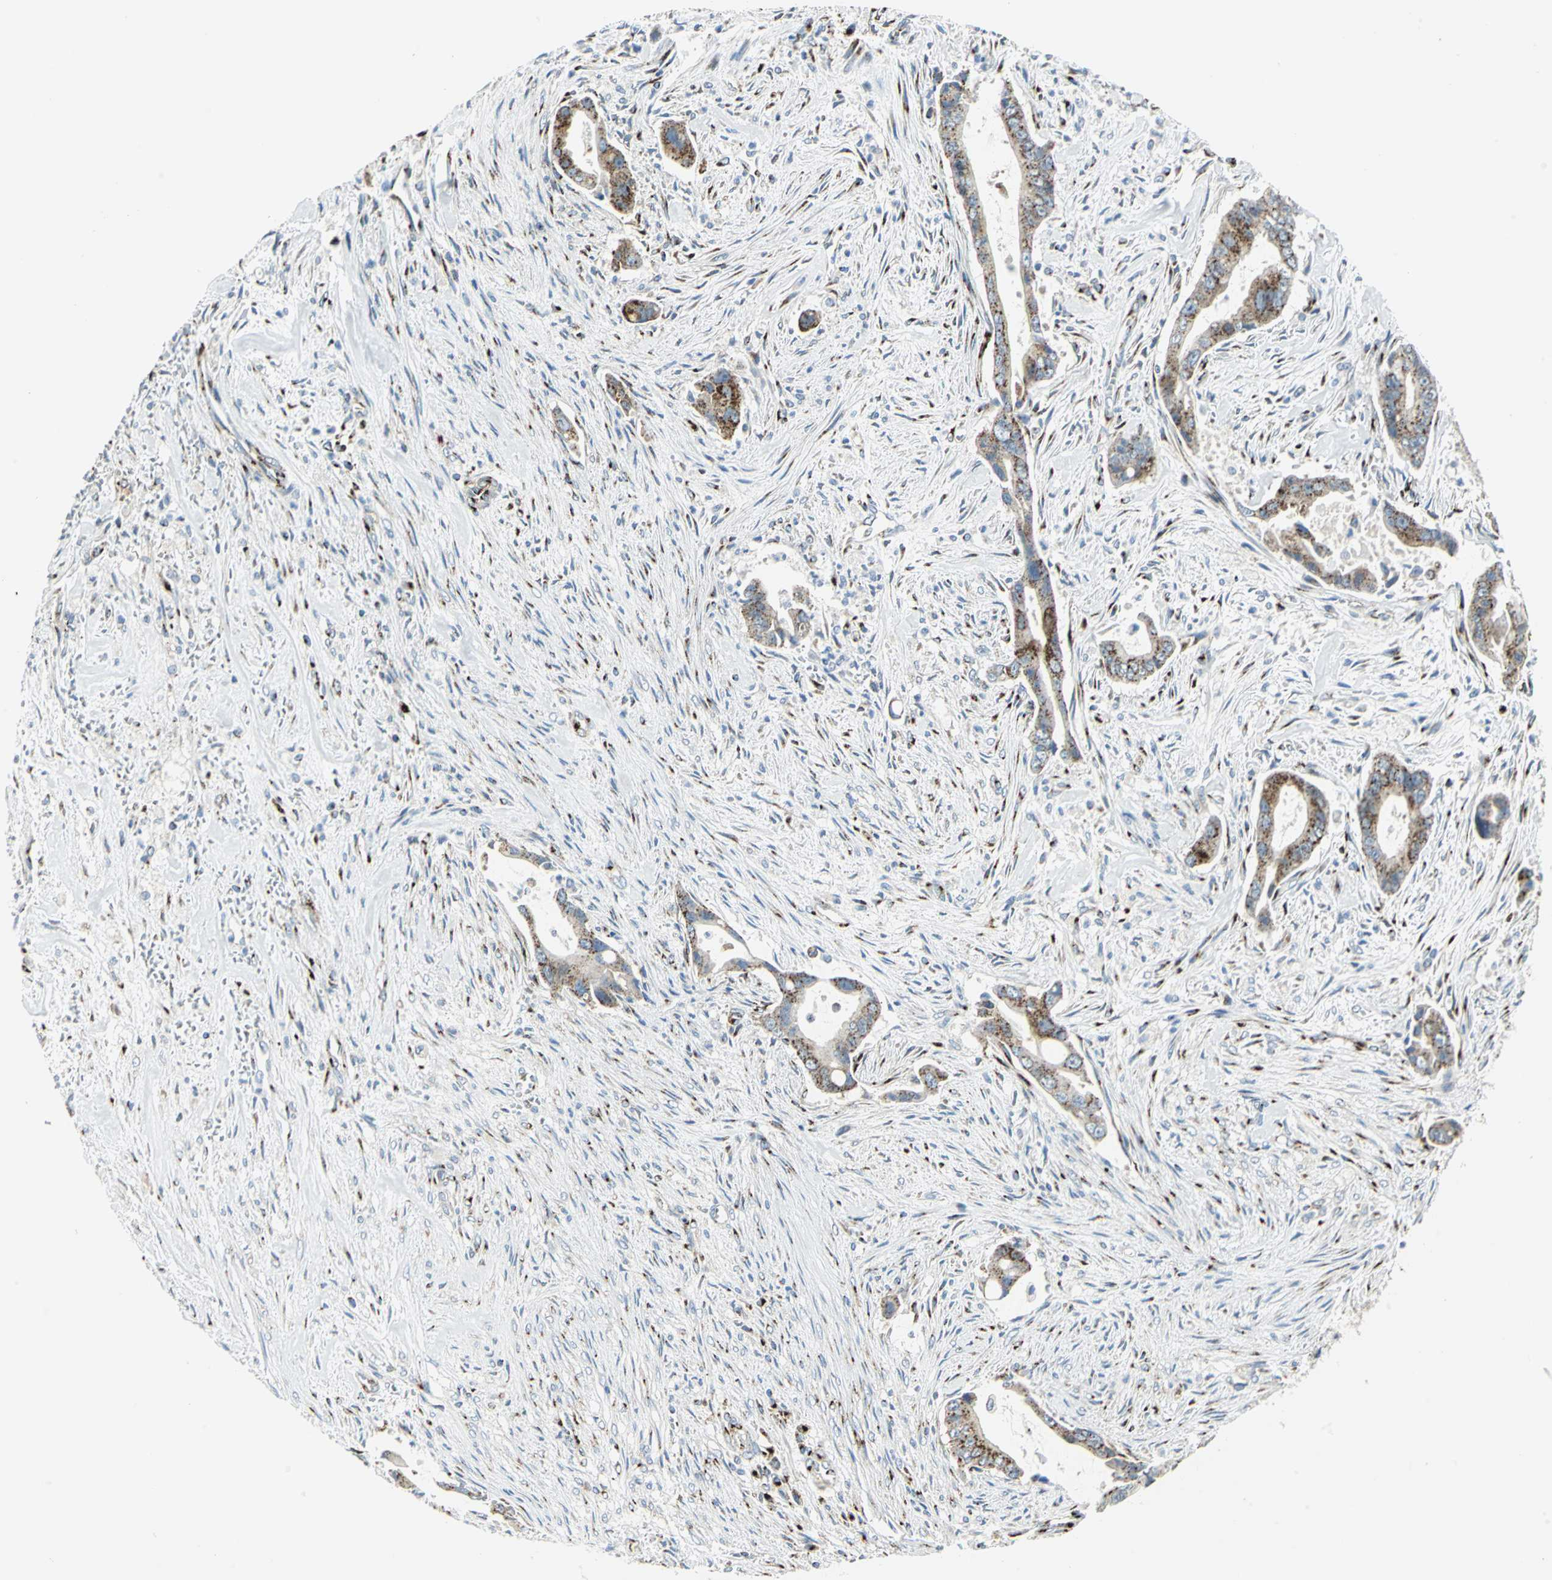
{"staining": {"intensity": "strong", "quantity": ">75%", "location": "cytoplasmic/membranous"}, "tissue": "liver cancer", "cell_type": "Tumor cells", "image_type": "cancer", "snomed": [{"axis": "morphology", "description": "Cholangiocarcinoma"}, {"axis": "topography", "description": "Liver"}], "caption": "Brown immunohistochemical staining in liver cancer (cholangiocarcinoma) reveals strong cytoplasmic/membranous positivity in about >75% of tumor cells.", "gene": "GPR3", "patient": {"sex": "female", "age": 55}}